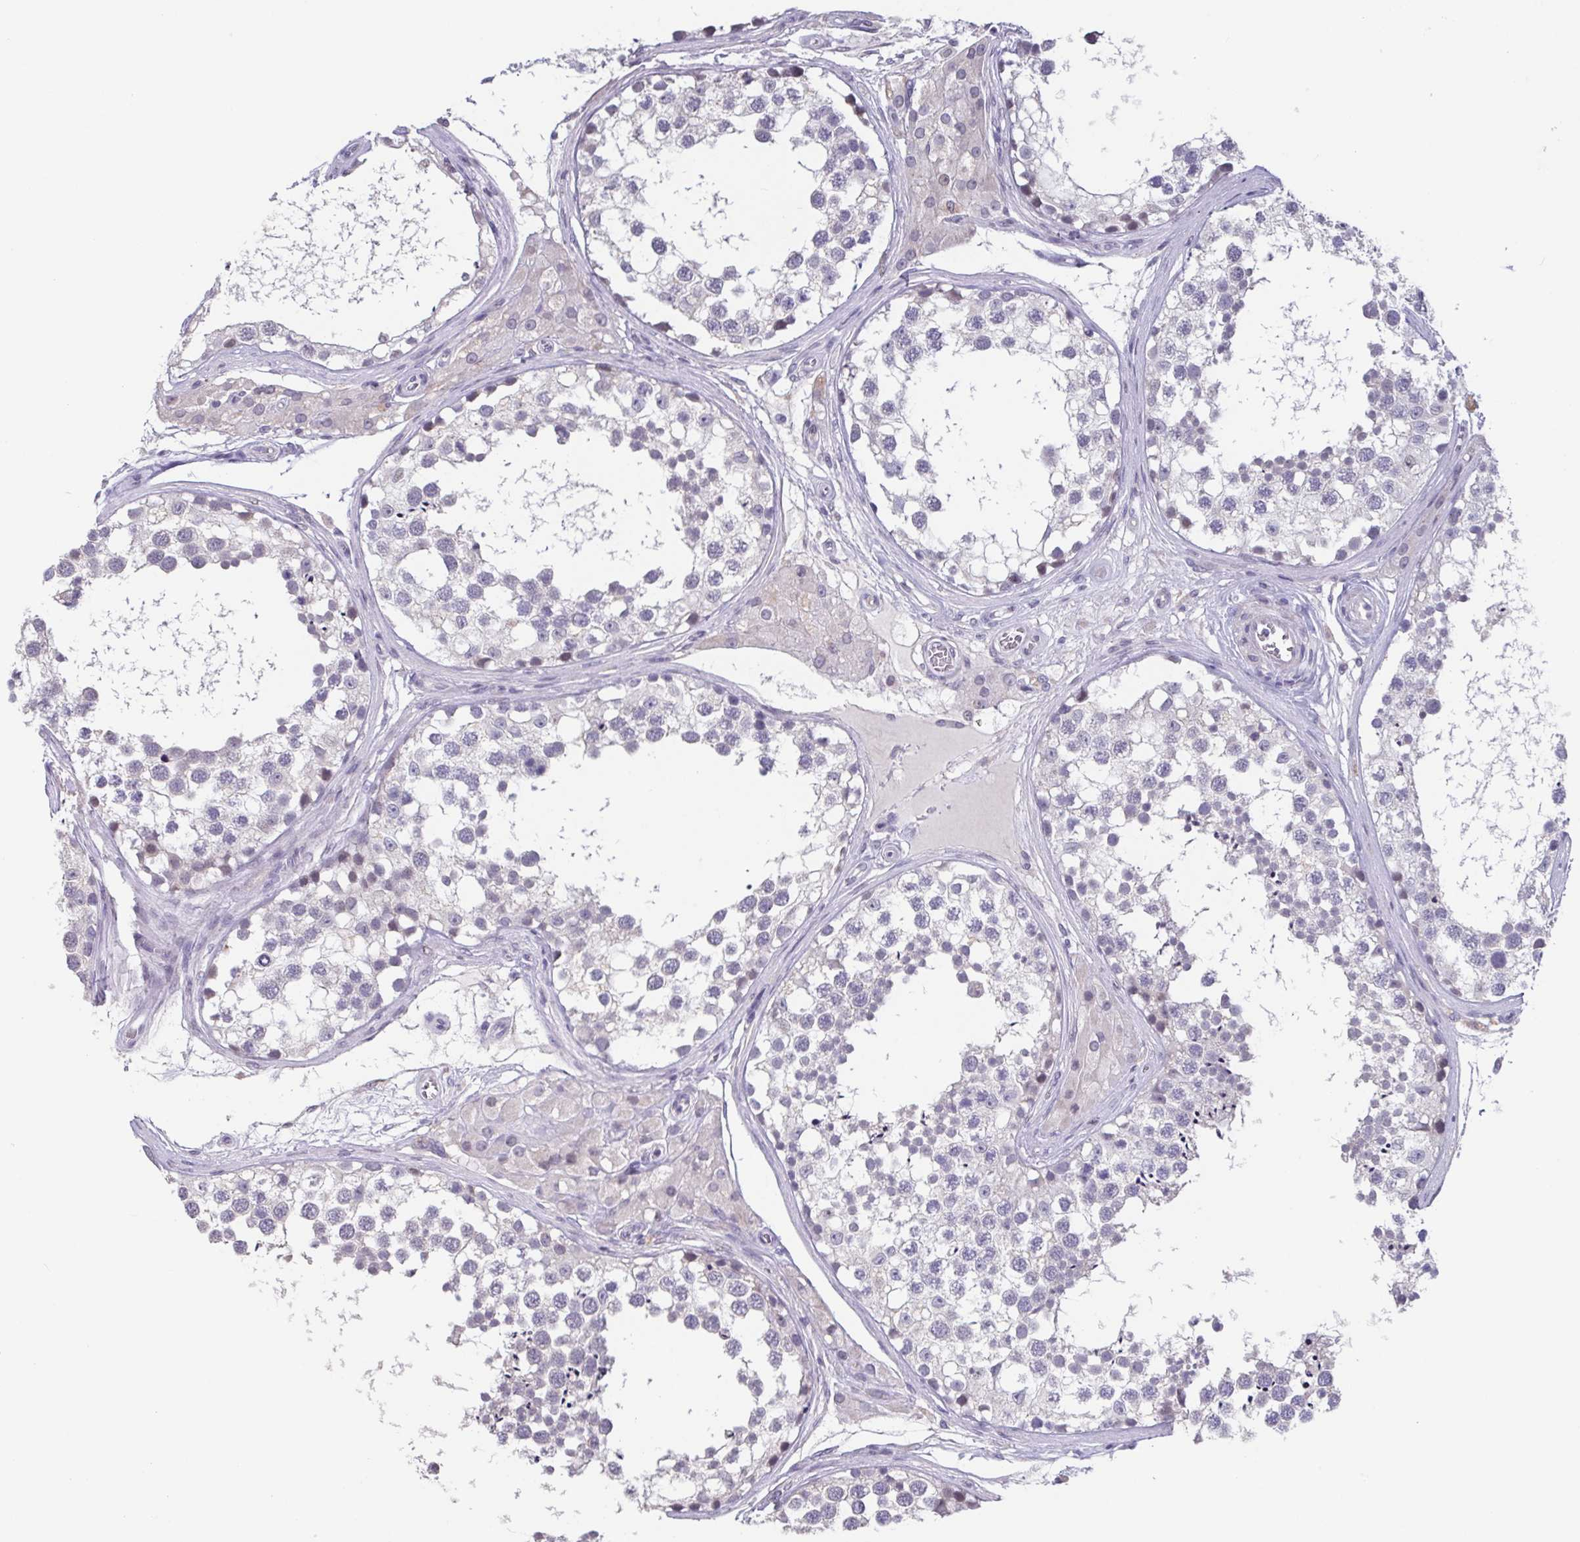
{"staining": {"intensity": "negative", "quantity": "none", "location": "none"}, "tissue": "testis", "cell_type": "Cells in seminiferous ducts", "image_type": "normal", "snomed": [{"axis": "morphology", "description": "Normal tissue, NOS"}, {"axis": "morphology", "description": "Seminoma, NOS"}, {"axis": "topography", "description": "Testis"}], "caption": "Cells in seminiferous ducts show no significant protein expression in benign testis.", "gene": "GHRL", "patient": {"sex": "male", "age": 65}}